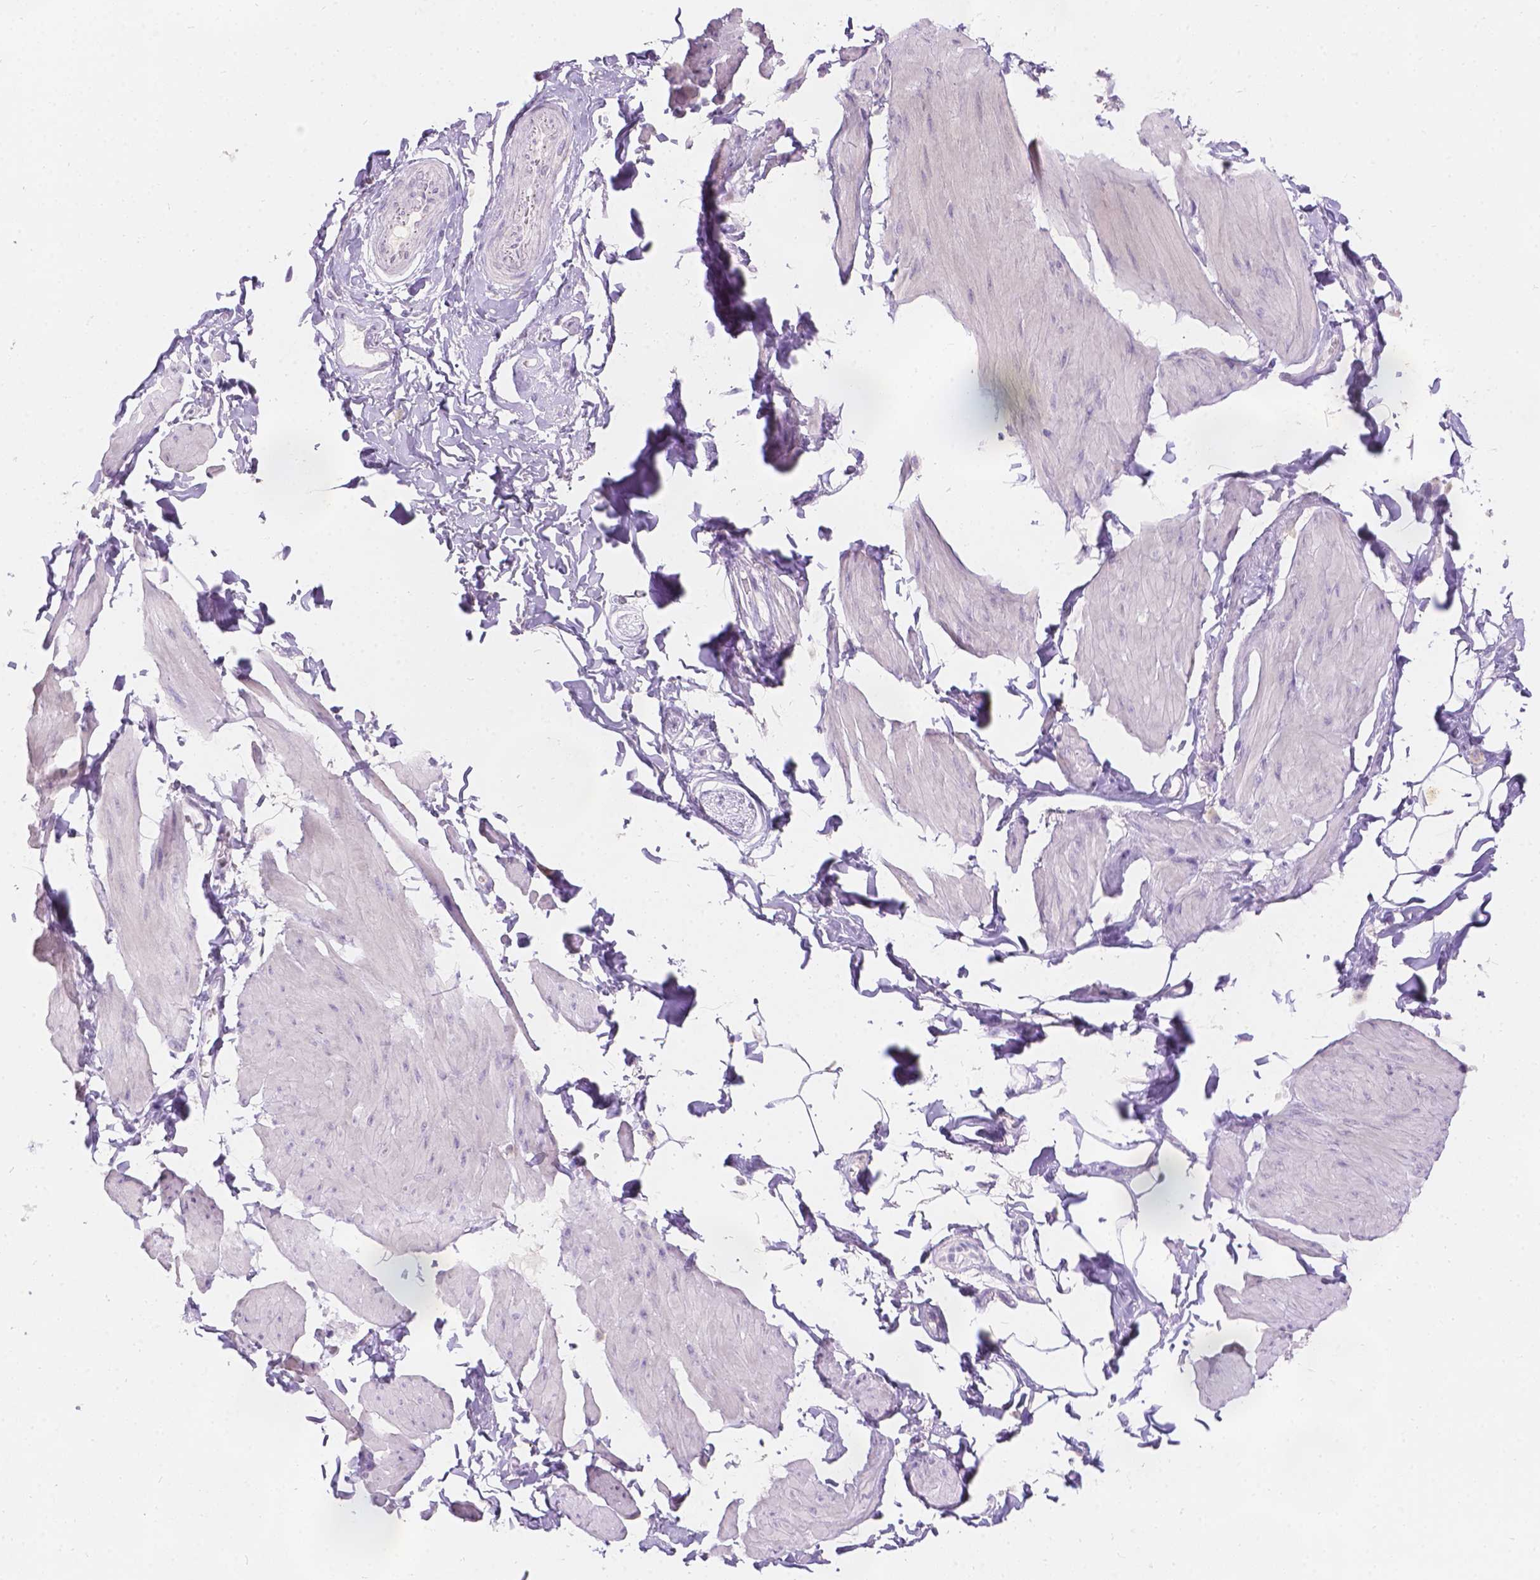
{"staining": {"intensity": "negative", "quantity": "none", "location": "none"}, "tissue": "smooth muscle", "cell_type": "Smooth muscle cells", "image_type": "normal", "snomed": [{"axis": "morphology", "description": "Normal tissue, NOS"}, {"axis": "topography", "description": "Adipose tissue"}, {"axis": "topography", "description": "Smooth muscle"}, {"axis": "topography", "description": "Peripheral nerve tissue"}], "caption": "Normal smooth muscle was stained to show a protein in brown. There is no significant expression in smooth muscle cells.", "gene": "HTN3", "patient": {"sex": "male", "age": 83}}